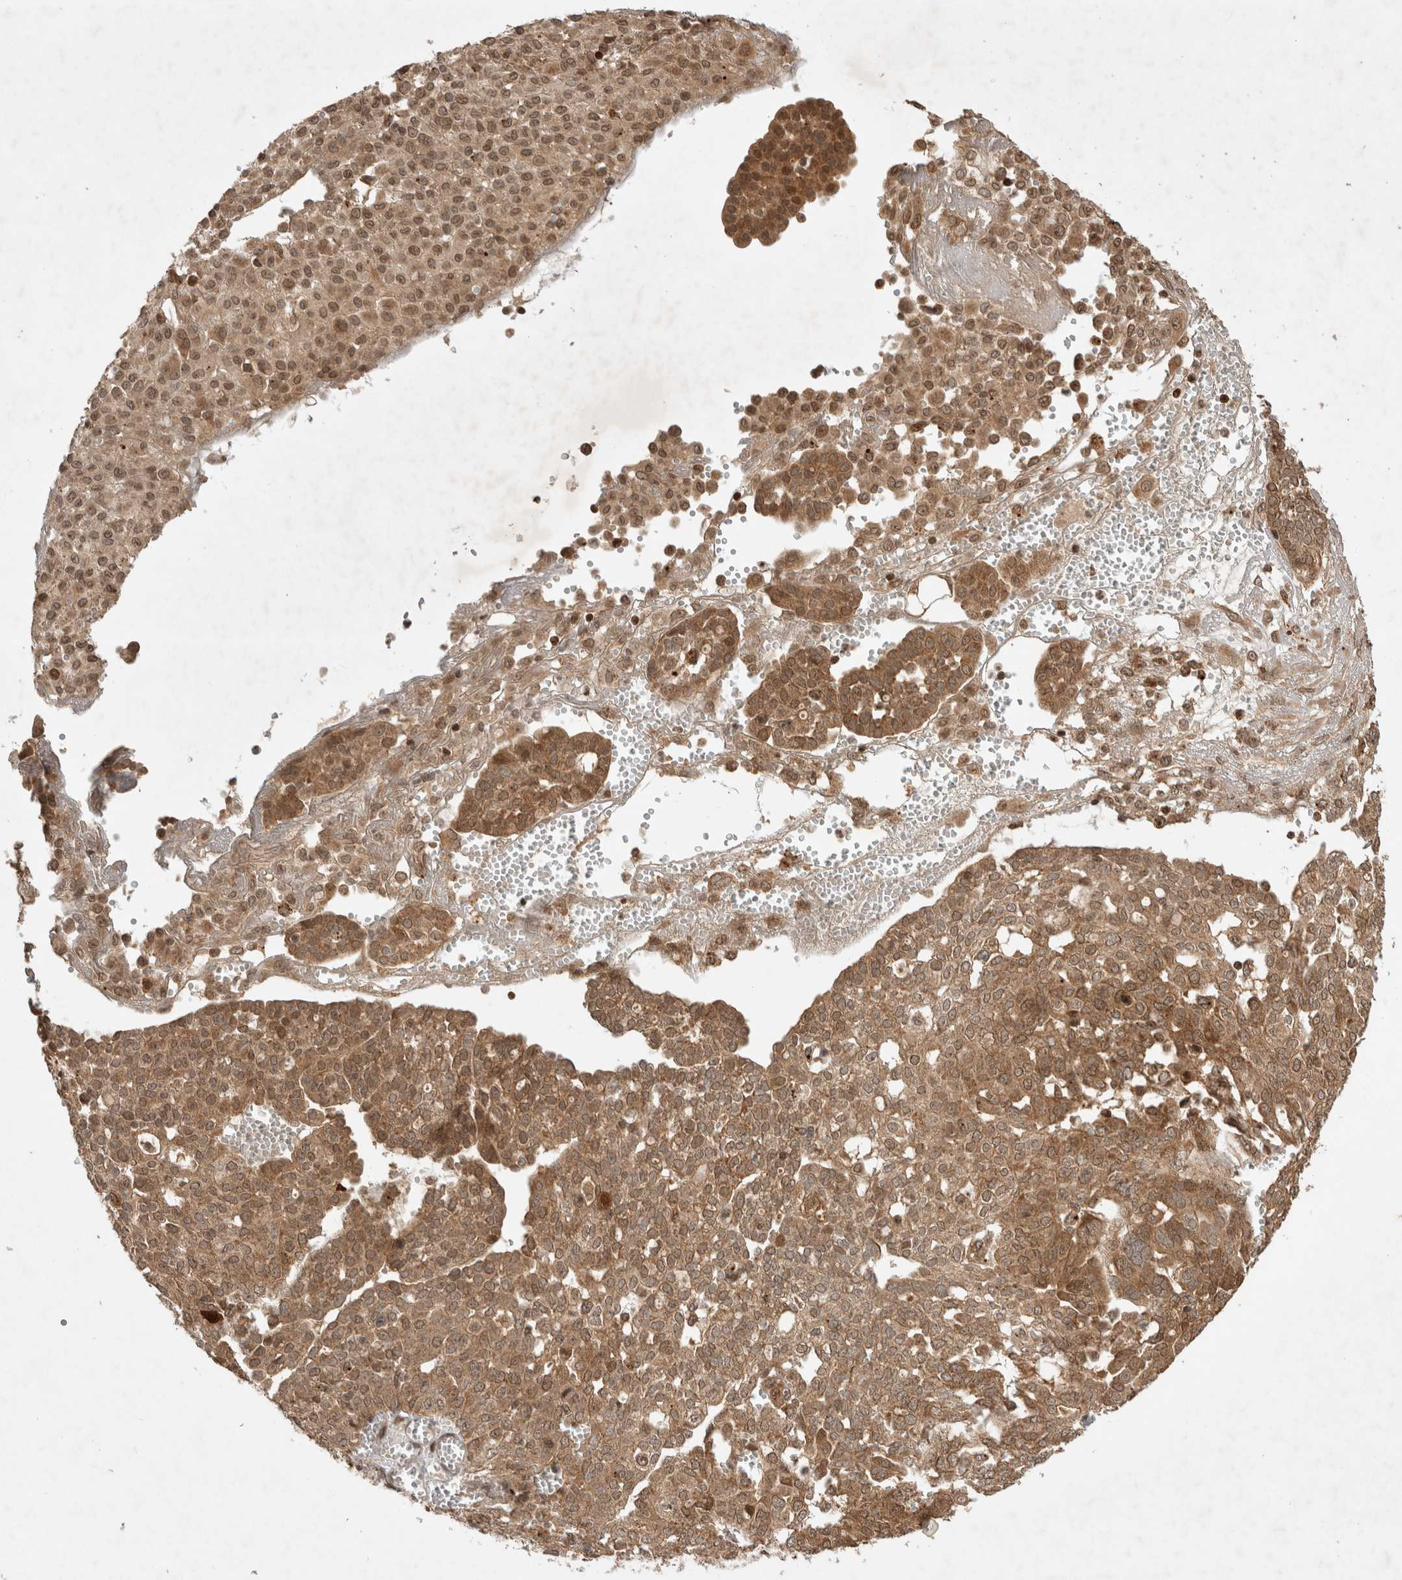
{"staining": {"intensity": "moderate", "quantity": ">75%", "location": "cytoplasmic/membranous"}, "tissue": "ovarian cancer", "cell_type": "Tumor cells", "image_type": "cancer", "snomed": [{"axis": "morphology", "description": "Cystadenocarcinoma, serous, NOS"}, {"axis": "topography", "description": "Soft tissue"}, {"axis": "topography", "description": "Ovary"}], "caption": "Serous cystadenocarcinoma (ovarian) stained with DAB (3,3'-diaminobenzidine) immunohistochemistry (IHC) reveals medium levels of moderate cytoplasmic/membranous expression in approximately >75% of tumor cells.", "gene": "FAM221A", "patient": {"sex": "female", "age": 57}}